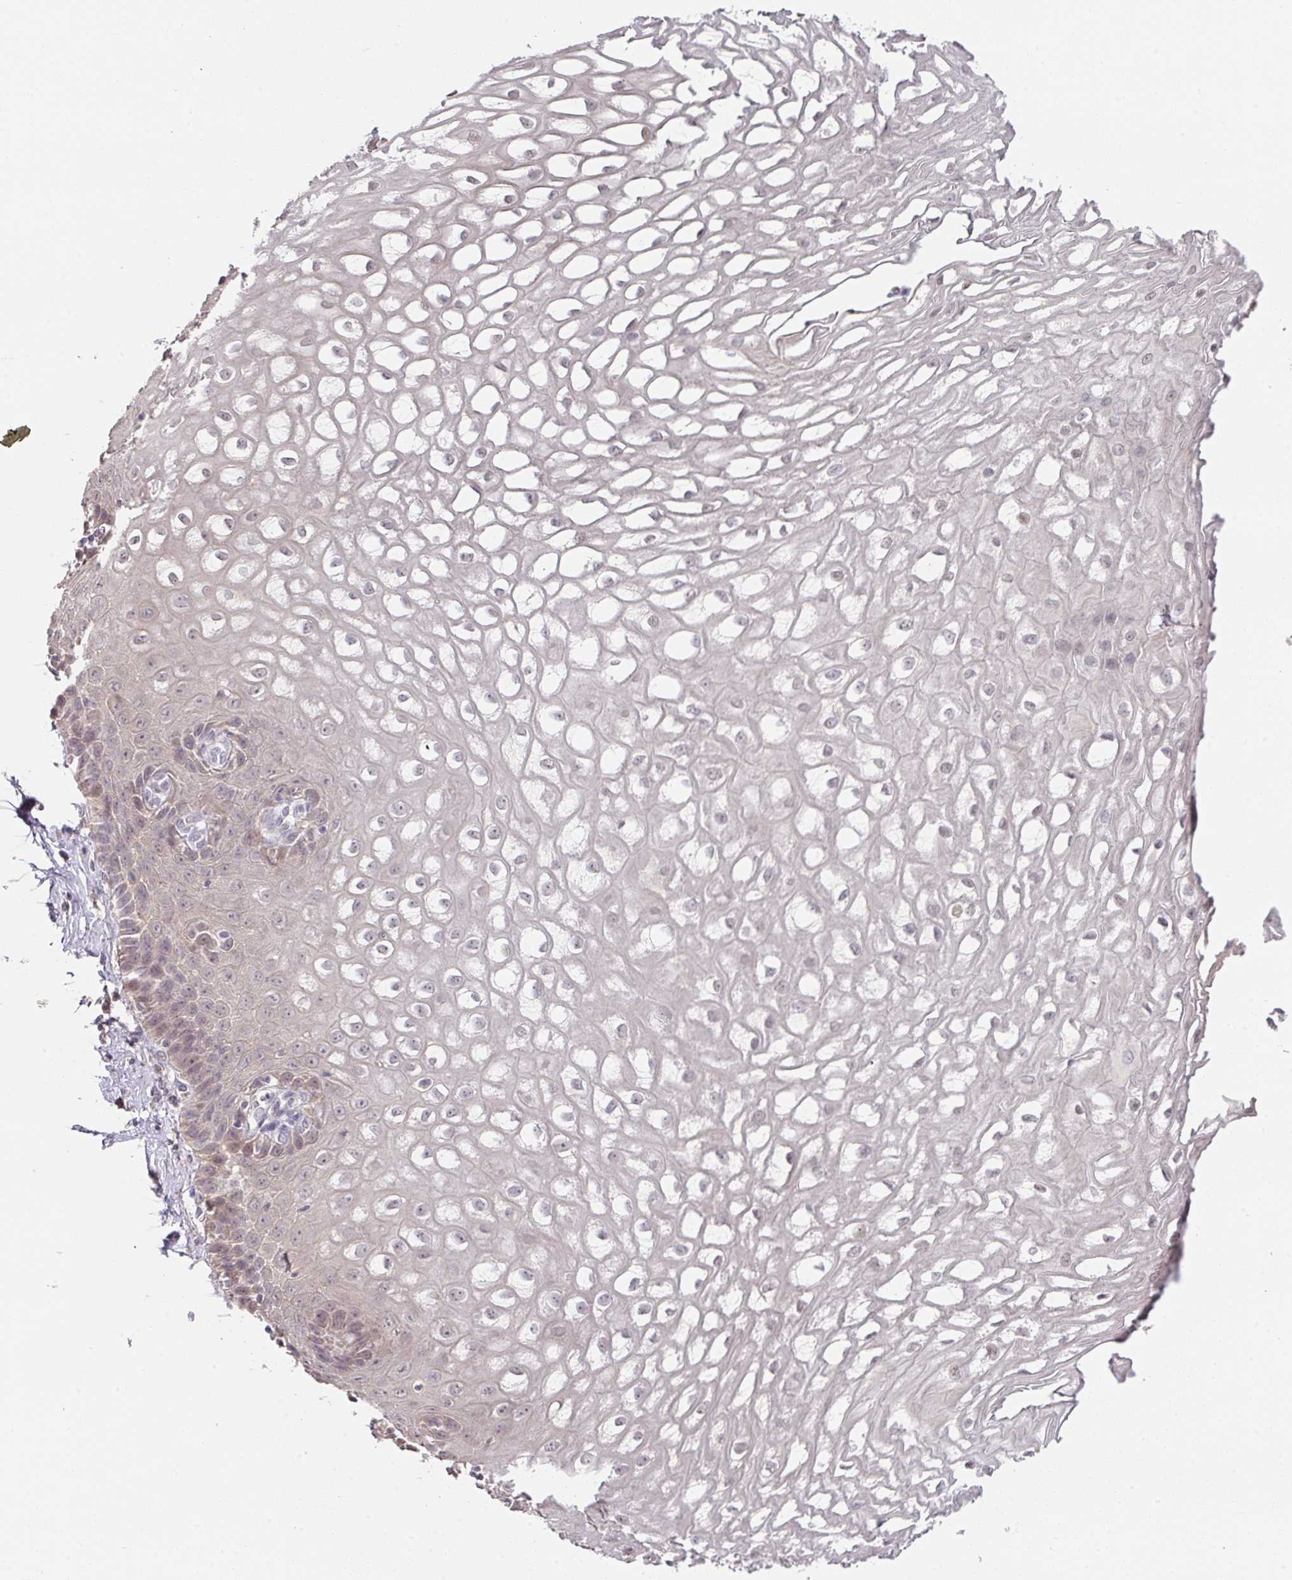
{"staining": {"intensity": "weak", "quantity": "<25%", "location": "nuclear"}, "tissue": "esophagus", "cell_type": "Squamous epithelial cells", "image_type": "normal", "snomed": [{"axis": "morphology", "description": "Normal tissue, NOS"}, {"axis": "topography", "description": "Esophagus"}], "caption": "An immunohistochemistry (IHC) image of benign esophagus is shown. There is no staining in squamous epithelial cells of esophagus.", "gene": "FOXN4", "patient": {"sex": "male", "age": 67}}